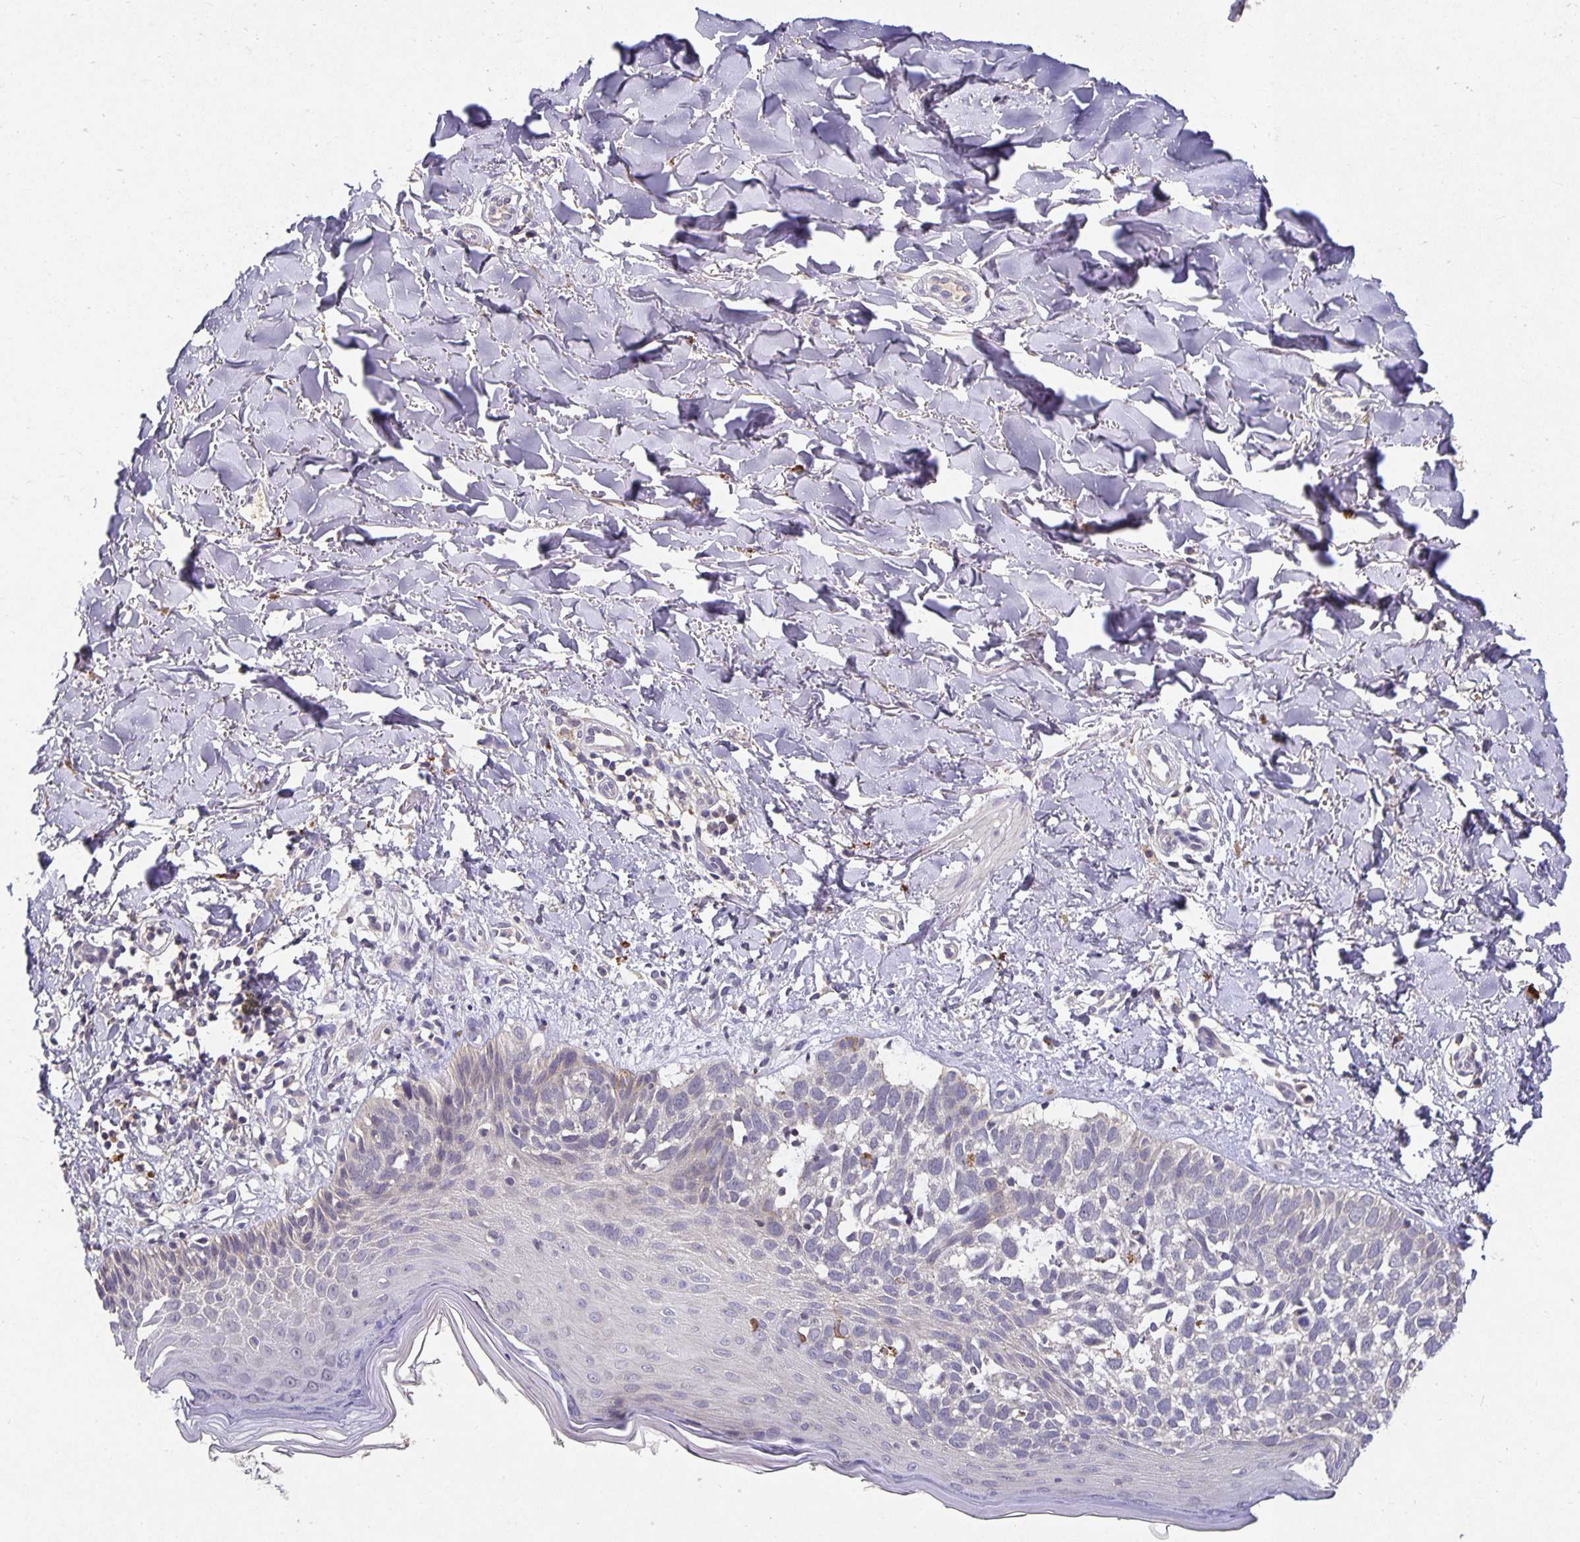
{"staining": {"intensity": "negative", "quantity": "none", "location": "none"}, "tissue": "skin cancer", "cell_type": "Tumor cells", "image_type": "cancer", "snomed": [{"axis": "morphology", "description": "Basal cell carcinoma"}, {"axis": "topography", "description": "Skin"}], "caption": "Immunohistochemical staining of human skin basal cell carcinoma reveals no significant staining in tumor cells. (Brightfield microscopy of DAB (3,3'-diaminobenzidine) IHC at high magnification).", "gene": "HEPN1", "patient": {"sex": "female", "age": 45}}